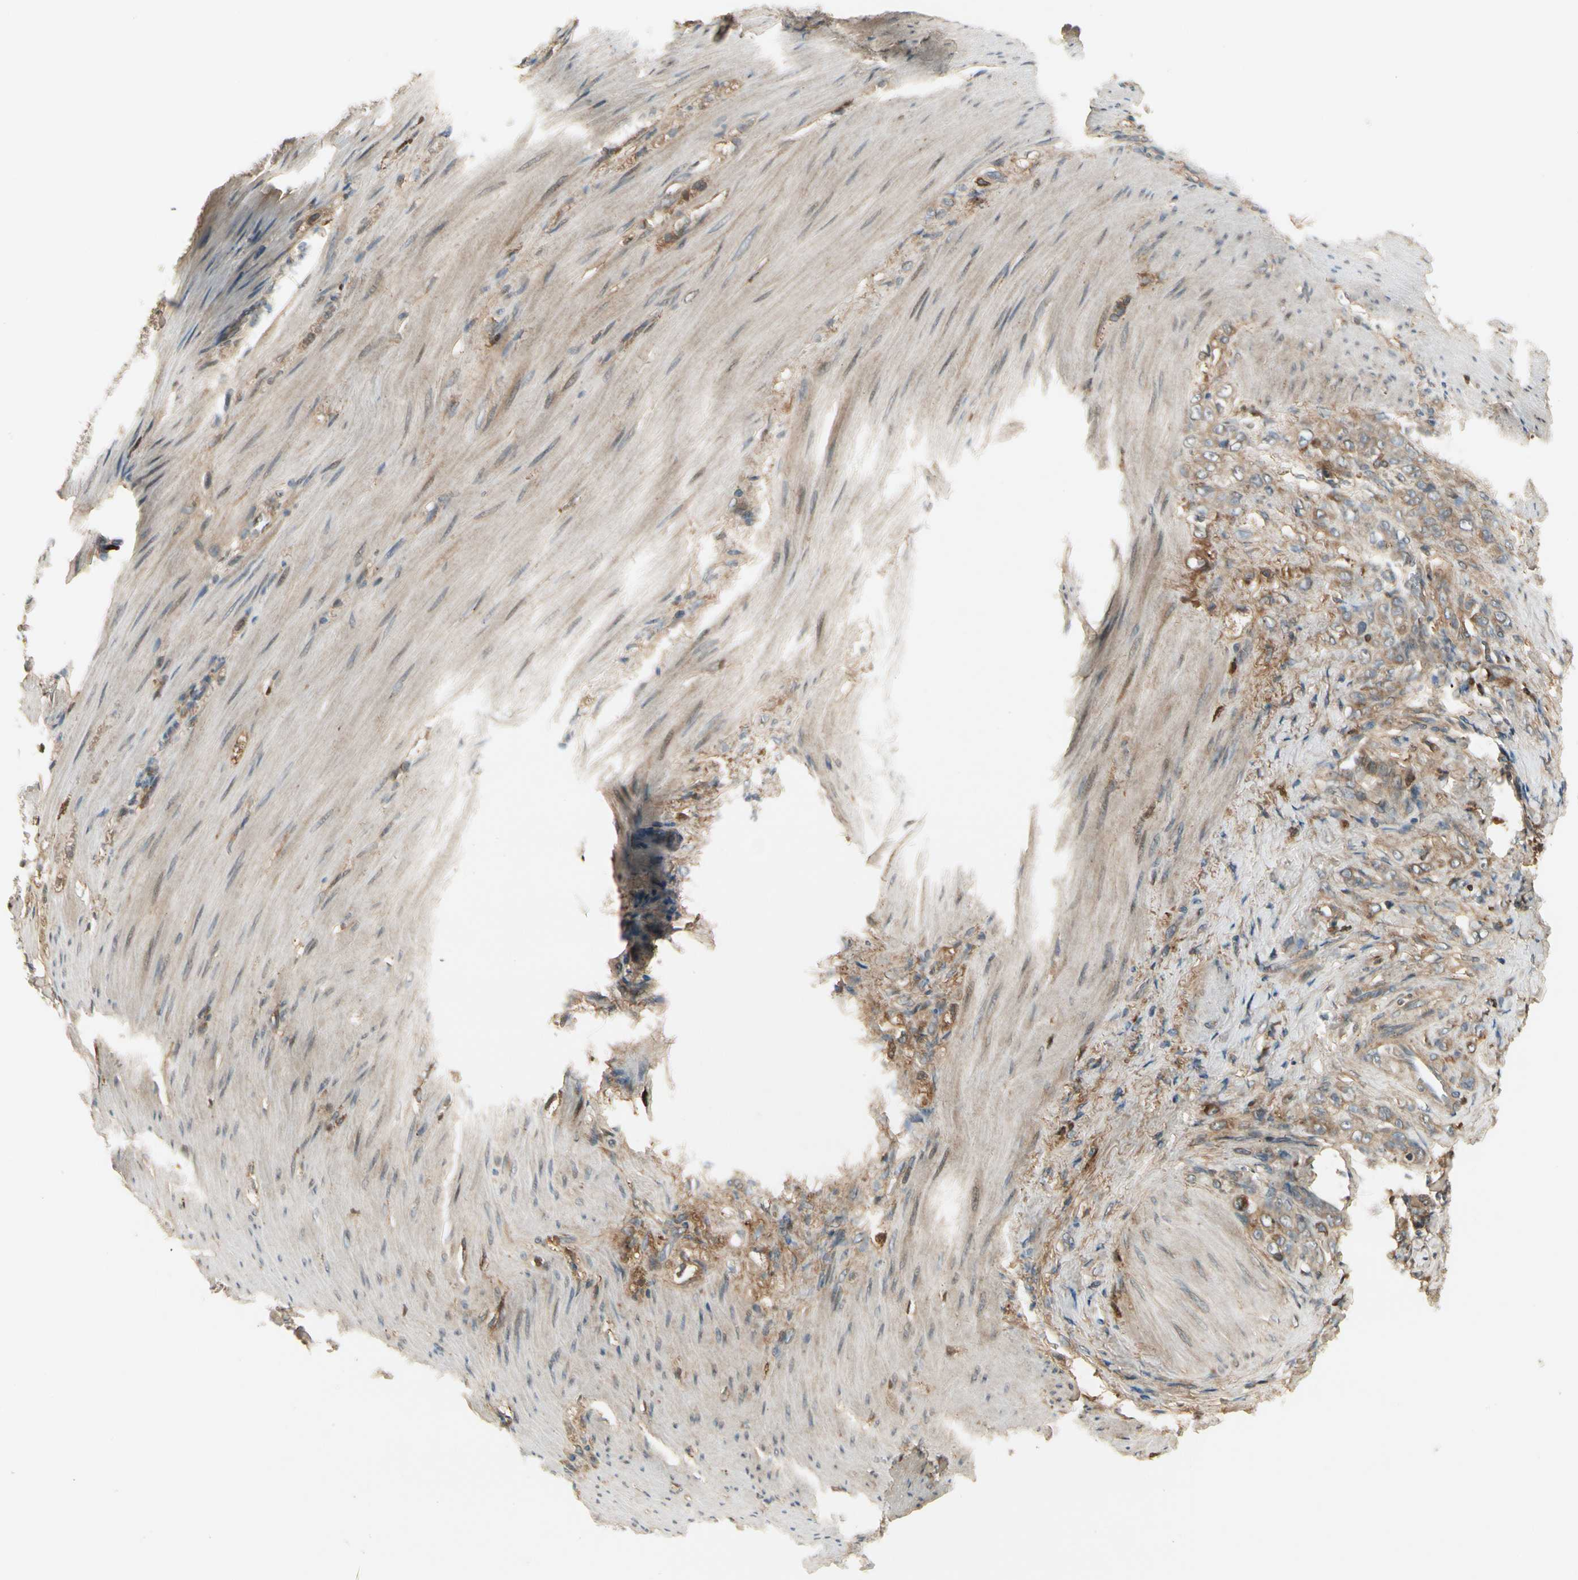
{"staining": {"intensity": "moderate", "quantity": ">75%", "location": "cytoplasmic/membranous"}, "tissue": "stomach cancer", "cell_type": "Tumor cells", "image_type": "cancer", "snomed": [{"axis": "morphology", "description": "Adenocarcinoma, NOS"}, {"axis": "topography", "description": "Stomach"}], "caption": "Adenocarcinoma (stomach) stained for a protein demonstrates moderate cytoplasmic/membranous positivity in tumor cells.", "gene": "EPHB3", "patient": {"sex": "male", "age": 82}}